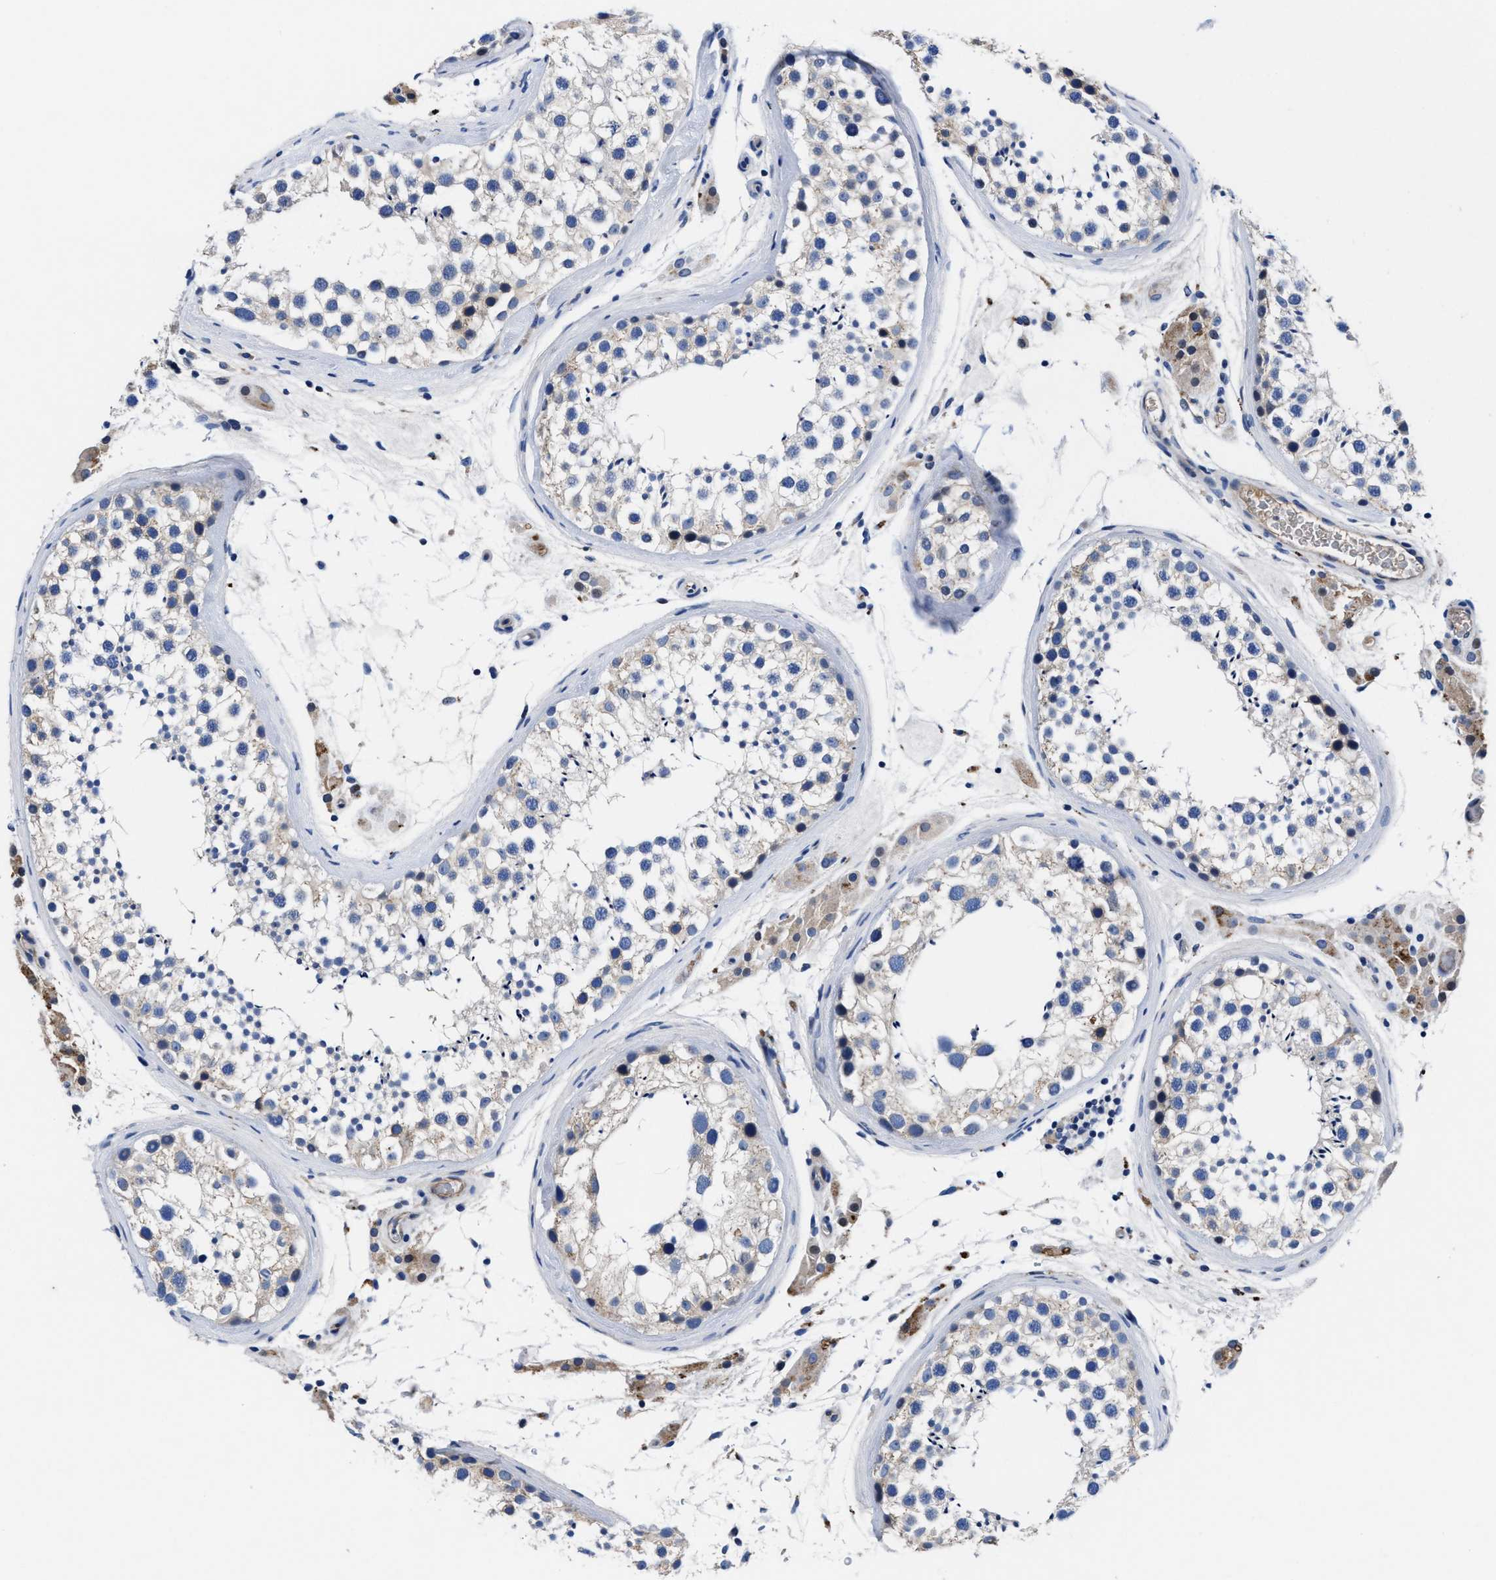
{"staining": {"intensity": "negative", "quantity": "none", "location": "none"}, "tissue": "testis", "cell_type": "Cells in seminiferous ducts", "image_type": "normal", "snomed": [{"axis": "morphology", "description": "Normal tissue, NOS"}, {"axis": "topography", "description": "Testis"}], "caption": "High magnification brightfield microscopy of unremarkable testis stained with DAB (3,3'-diaminobenzidine) (brown) and counterstained with hematoxylin (blue): cells in seminiferous ducts show no significant positivity. (Stains: DAB (3,3'-diaminobenzidine) immunohistochemistry with hematoxylin counter stain, Microscopy: brightfield microscopy at high magnification).", "gene": "DHRS13", "patient": {"sex": "male", "age": 46}}